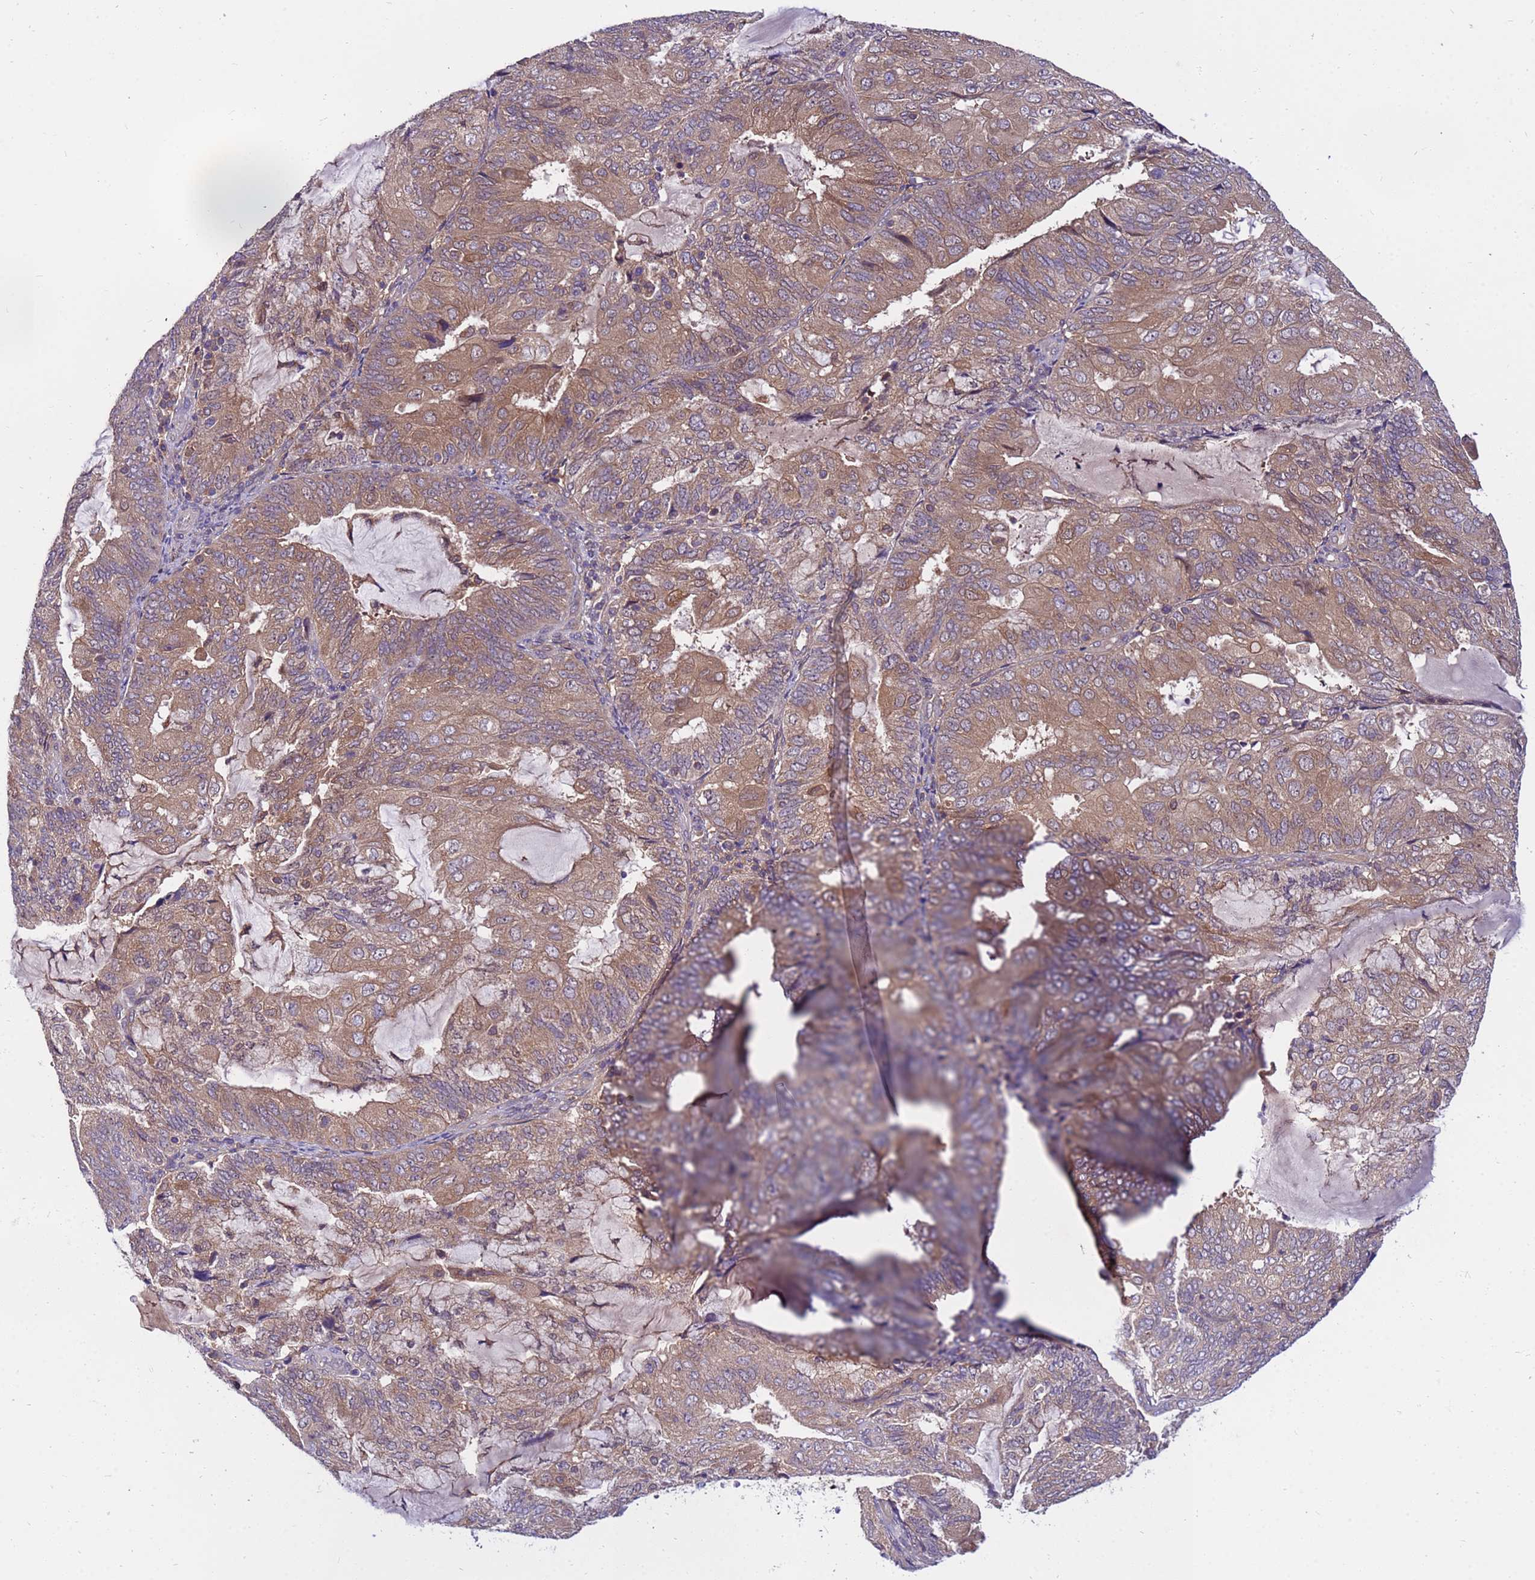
{"staining": {"intensity": "moderate", "quantity": ">75%", "location": "cytoplasmic/membranous"}, "tissue": "endometrial cancer", "cell_type": "Tumor cells", "image_type": "cancer", "snomed": [{"axis": "morphology", "description": "Adenocarcinoma, NOS"}, {"axis": "topography", "description": "Endometrium"}], "caption": "A photomicrograph of human endometrial cancer stained for a protein exhibits moderate cytoplasmic/membranous brown staining in tumor cells.", "gene": "GET3", "patient": {"sex": "female", "age": 81}}